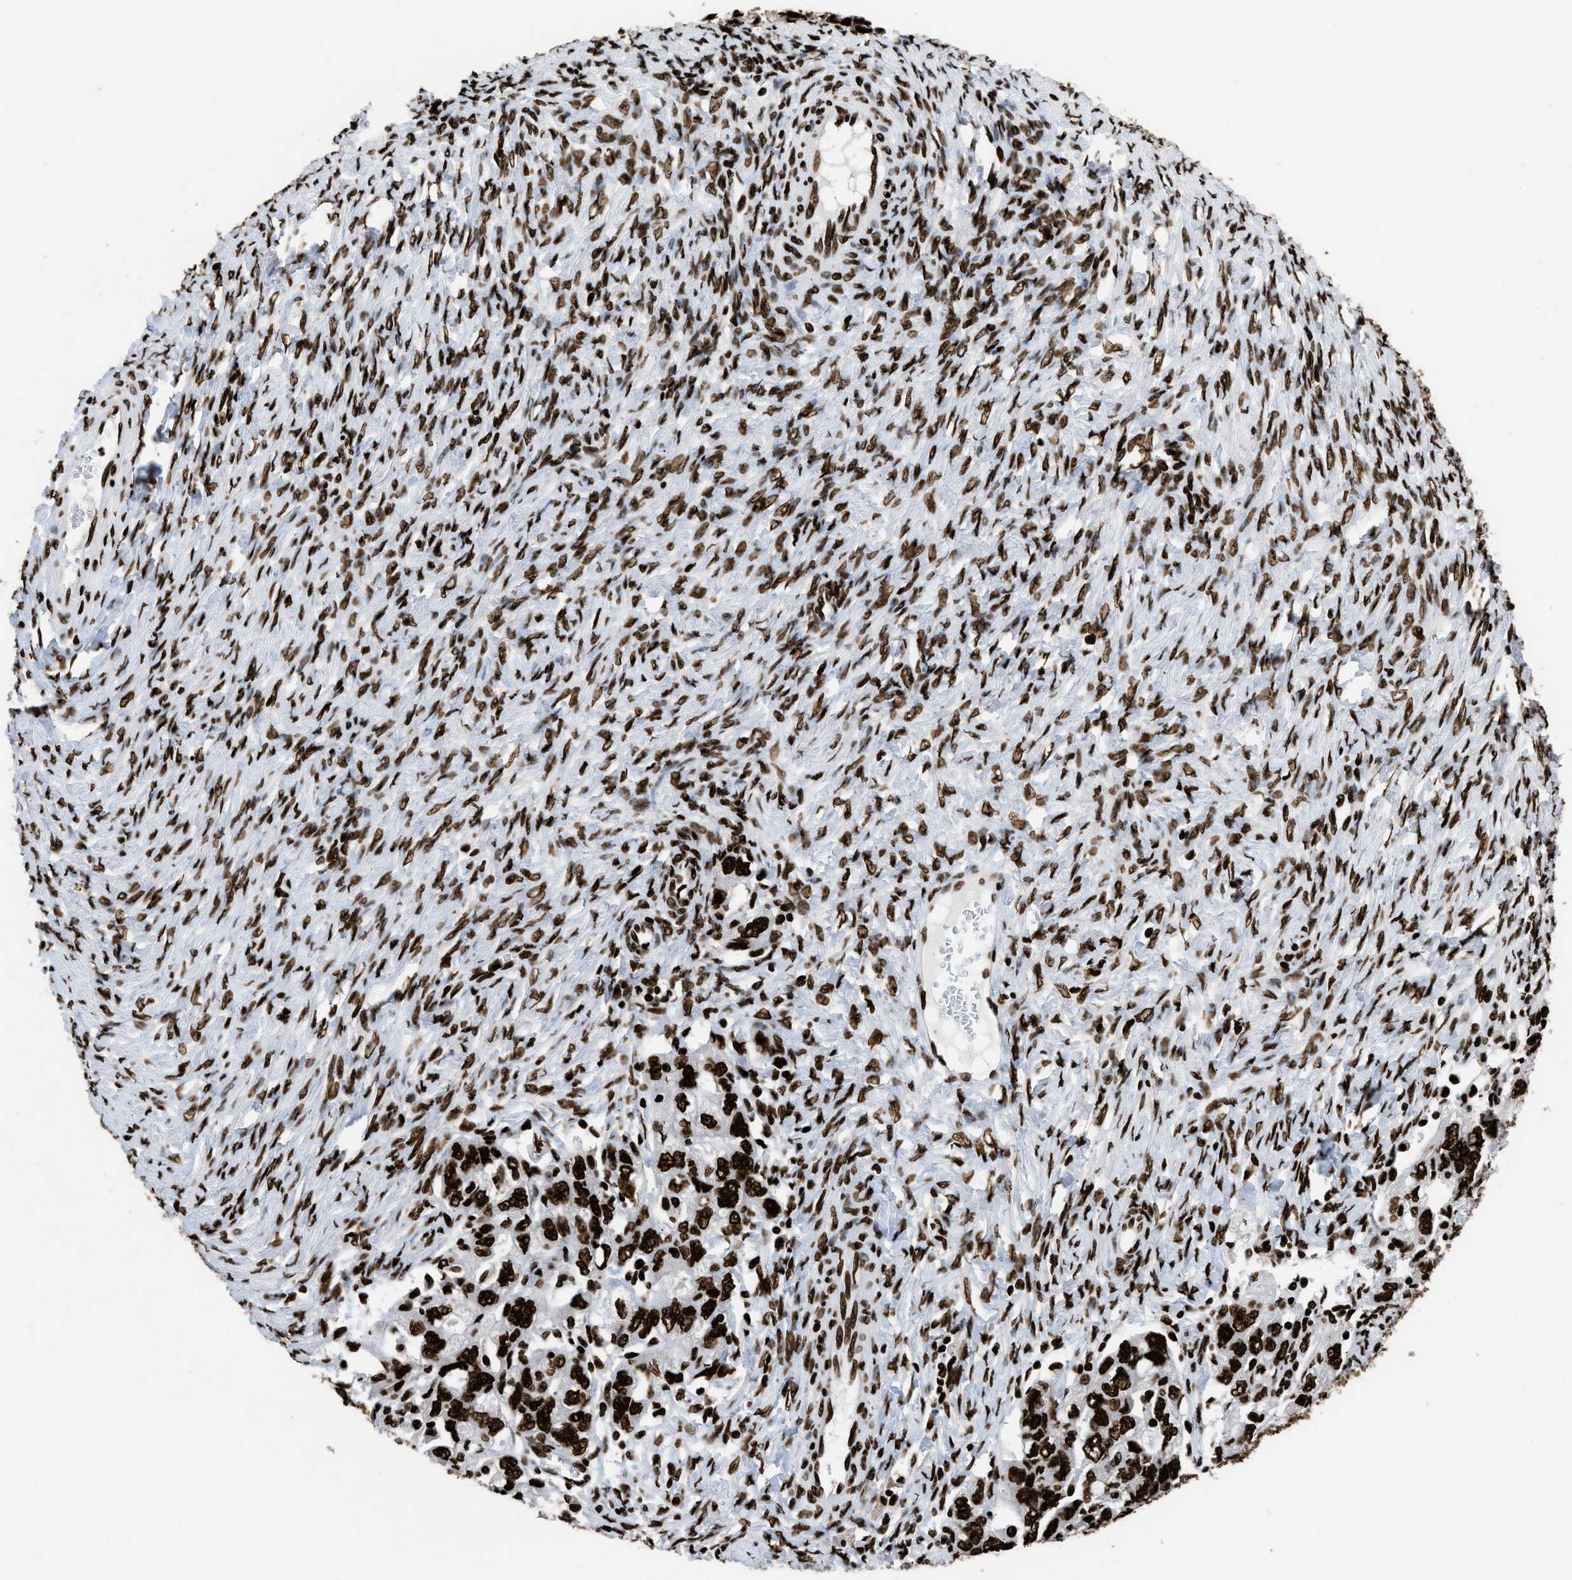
{"staining": {"intensity": "strong", "quantity": ">75%", "location": "nuclear"}, "tissue": "ovarian cancer", "cell_type": "Tumor cells", "image_type": "cancer", "snomed": [{"axis": "morphology", "description": "Carcinoma, NOS"}, {"axis": "morphology", "description": "Cystadenocarcinoma, serous, NOS"}, {"axis": "topography", "description": "Ovary"}], "caption": "Serous cystadenocarcinoma (ovarian) stained for a protein (brown) reveals strong nuclear positive expression in about >75% of tumor cells.", "gene": "HNRNPM", "patient": {"sex": "female", "age": 69}}